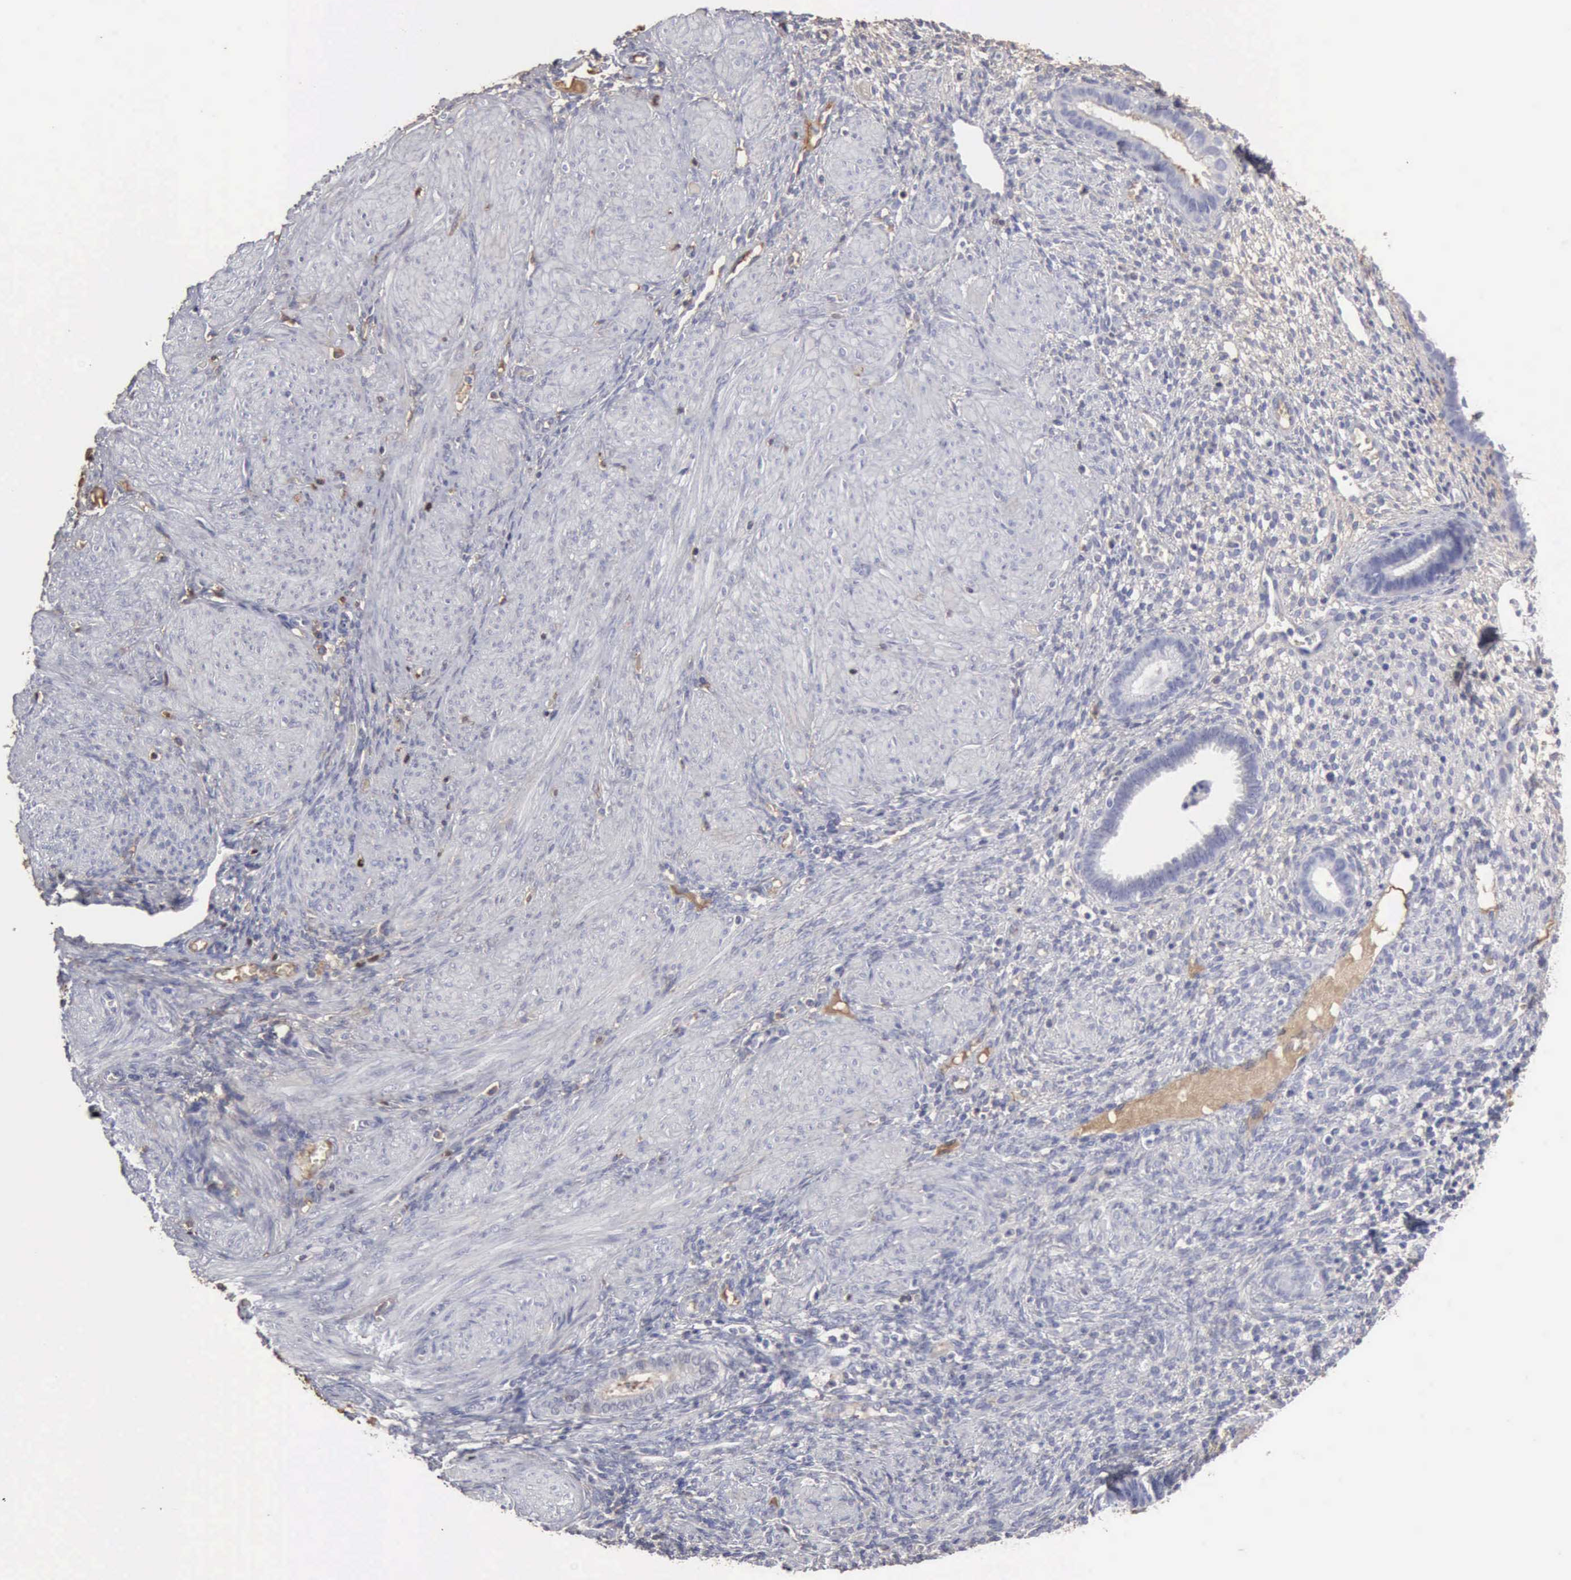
{"staining": {"intensity": "negative", "quantity": "none", "location": "none"}, "tissue": "endometrium", "cell_type": "Cells in endometrial stroma", "image_type": "normal", "snomed": [{"axis": "morphology", "description": "Normal tissue, NOS"}, {"axis": "topography", "description": "Endometrium"}], "caption": "Immunohistochemistry of unremarkable human endometrium shows no expression in cells in endometrial stroma. (DAB IHC visualized using brightfield microscopy, high magnification).", "gene": "SERPINA1", "patient": {"sex": "female", "age": 72}}